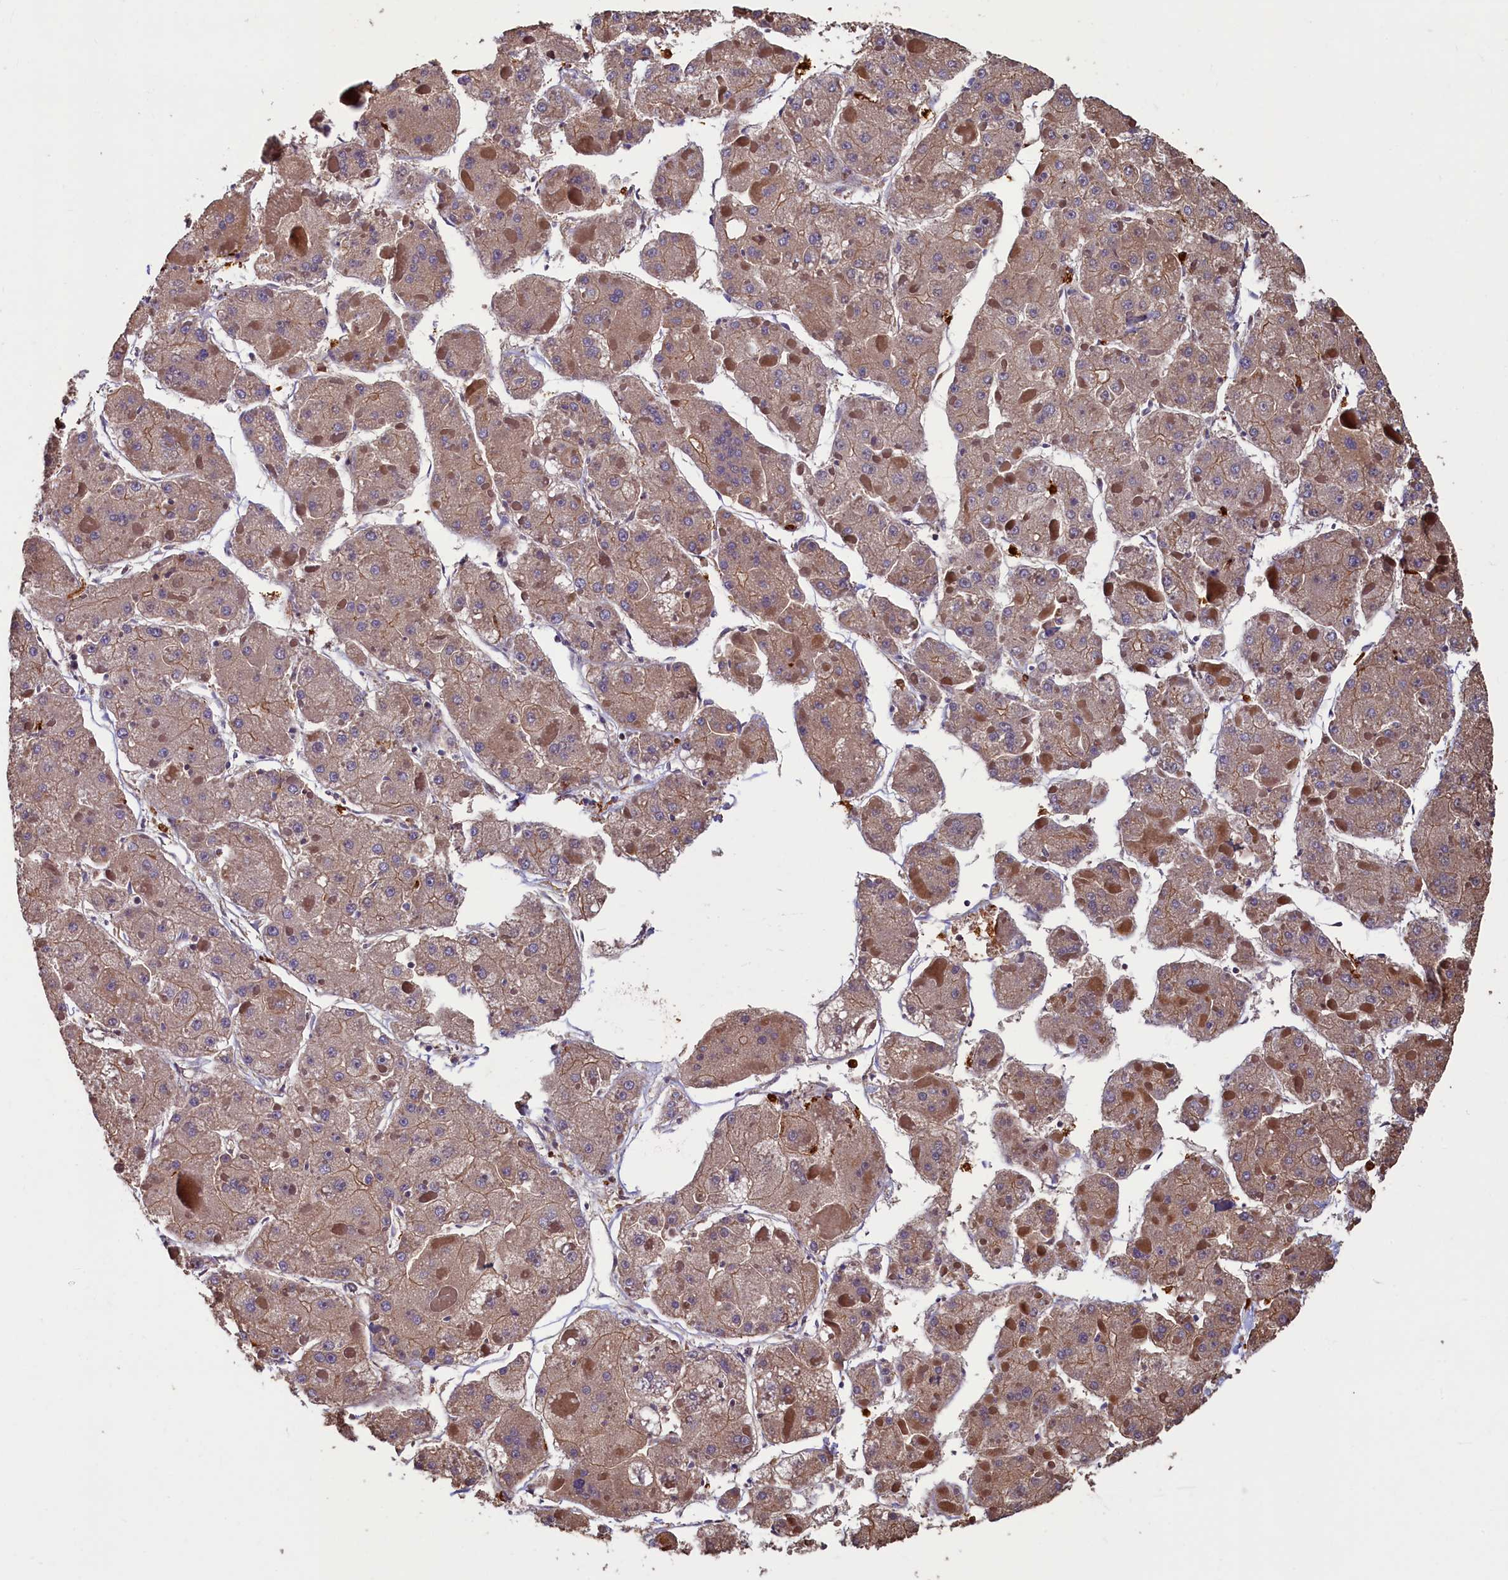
{"staining": {"intensity": "moderate", "quantity": ">75%", "location": "cytoplasmic/membranous"}, "tissue": "liver cancer", "cell_type": "Tumor cells", "image_type": "cancer", "snomed": [{"axis": "morphology", "description": "Carcinoma, Hepatocellular, NOS"}, {"axis": "topography", "description": "Liver"}], "caption": "A histopathology image of human hepatocellular carcinoma (liver) stained for a protein displays moderate cytoplasmic/membranous brown staining in tumor cells.", "gene": "CCDC102B", "patient": {"sex": "female", "age": 73}}